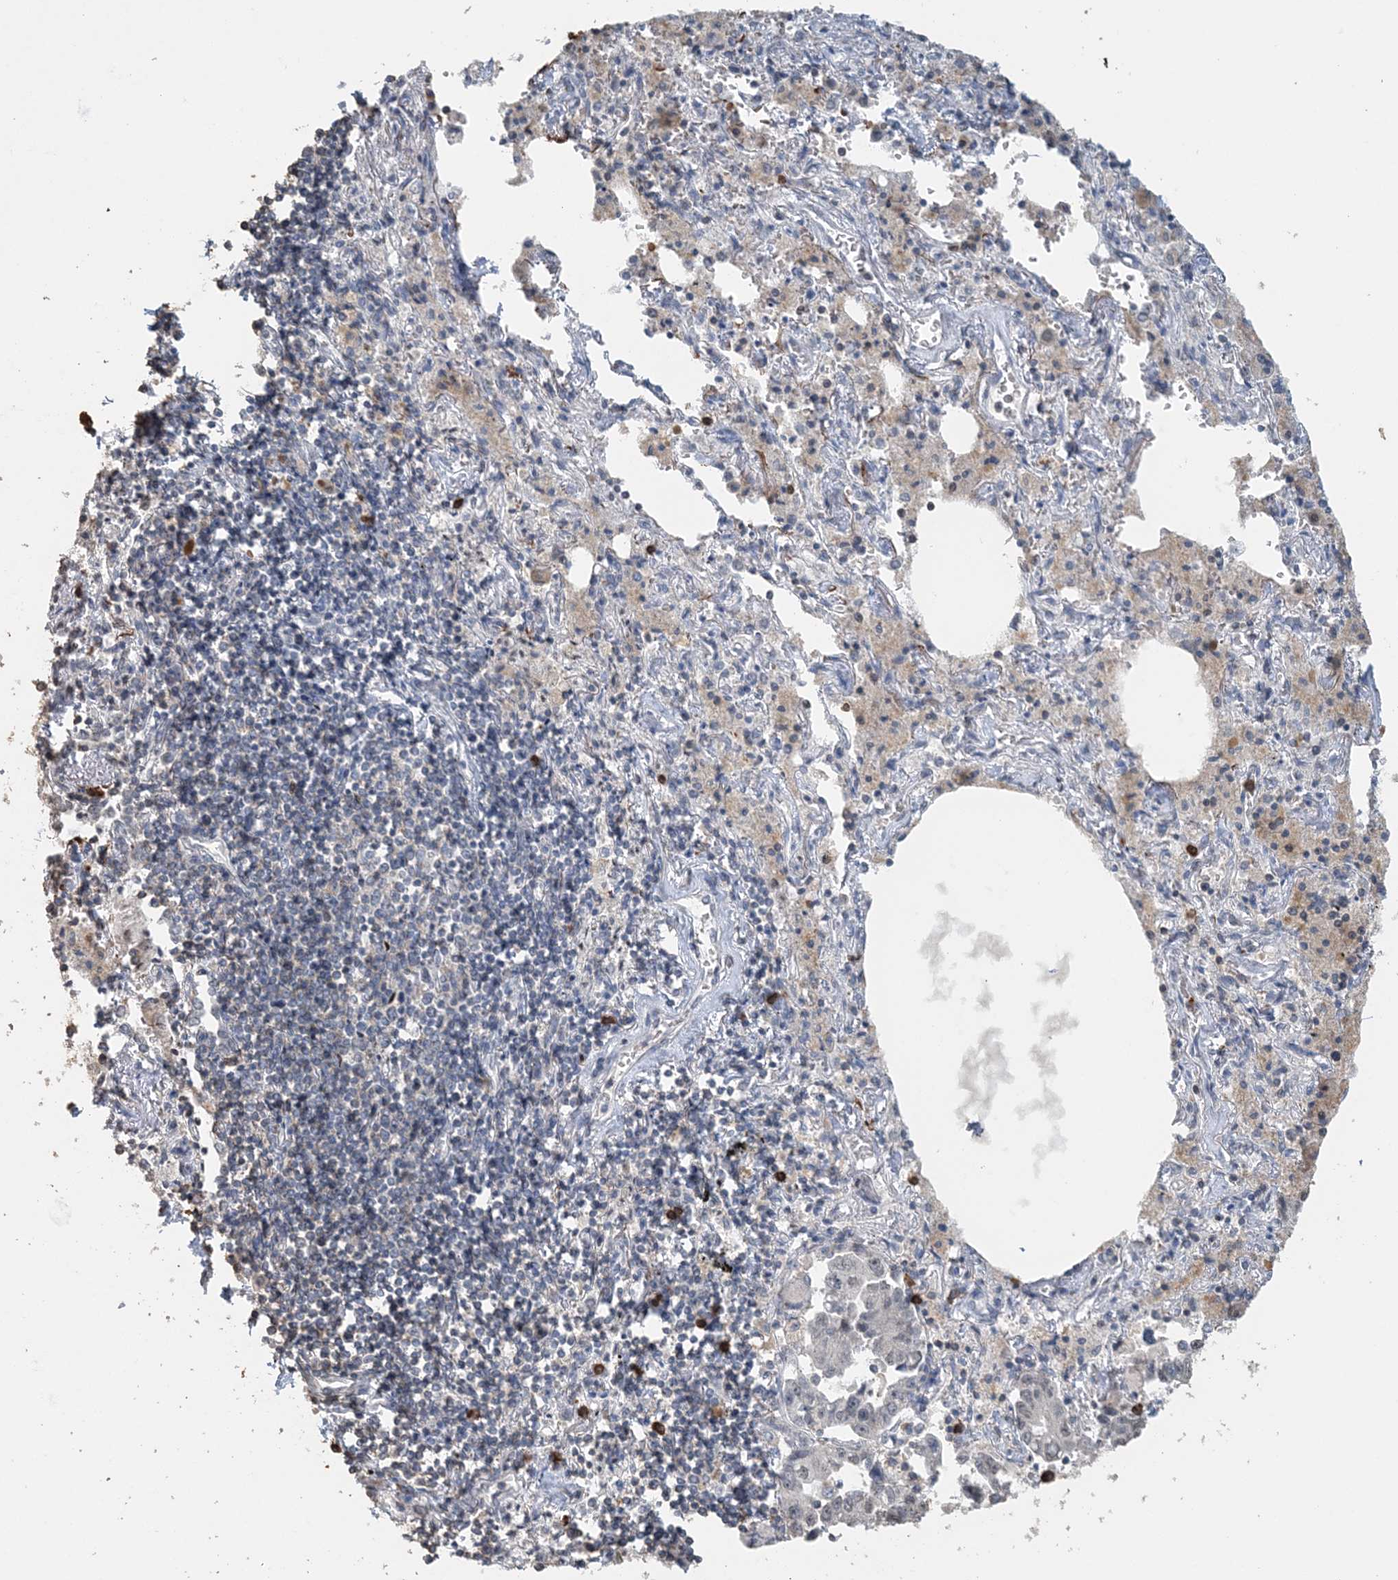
{"staining": {"intensity": "negative", "quantity": "none", "location": "none"}, "tissue": "lung cancer", "cell_type": "Tumor cells", "image_type": "cancer", "snomed": [{"axis": "morphology", "description": "Adenocarcinoma, NOS"}, {"axis": "topography", "description": "Lung"}], "caption": "Image shows no protein expression in tumor cells of lung cancer (adenocarcinoma) tissue.", "gene": "FAM110A", "patient": {"sex": "female", "age": 51}}